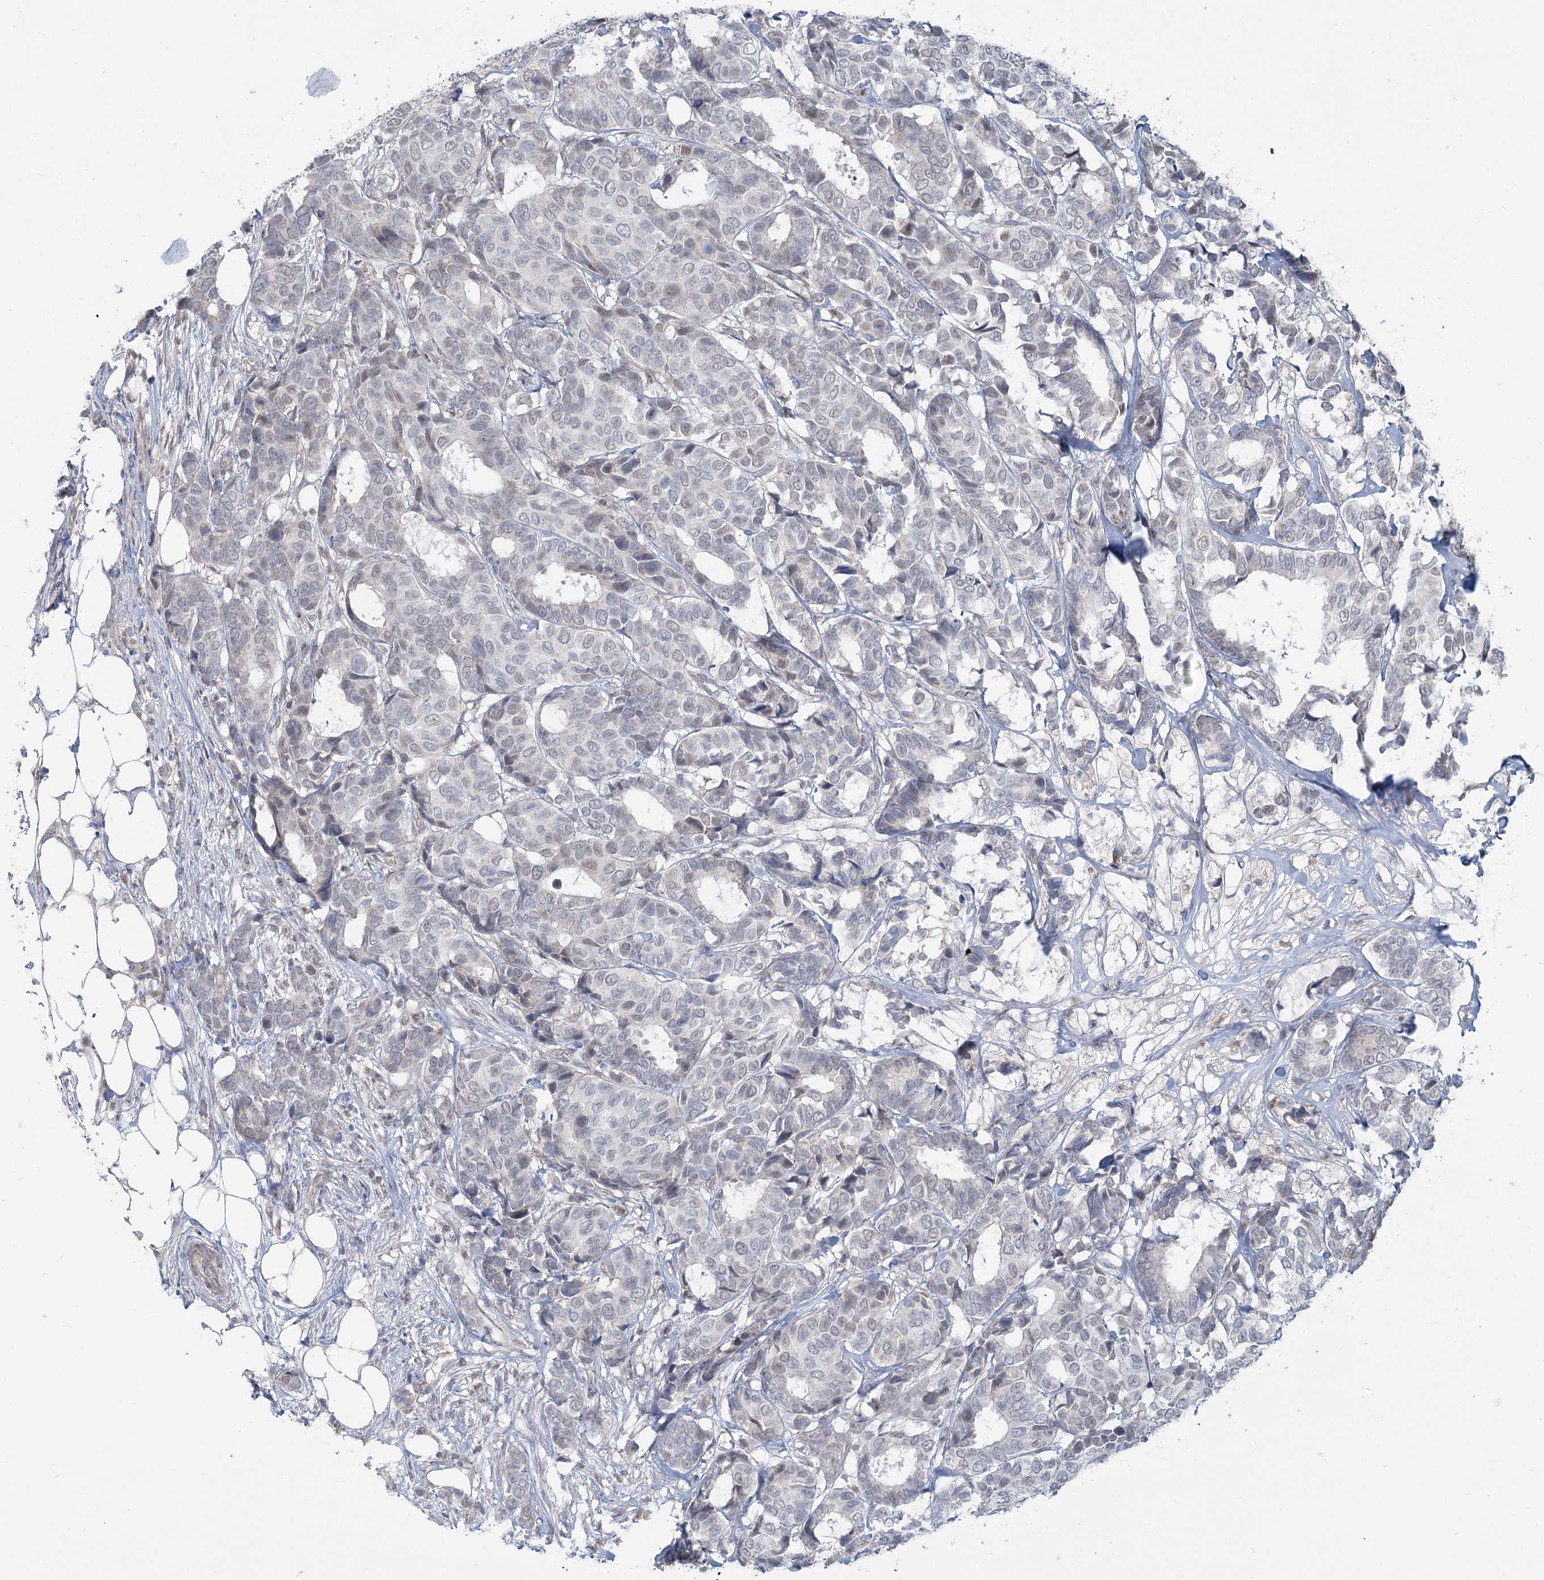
{"staining": {"intensity": "negative", "quantity": "none", "location": "none"}, "tissue": "breast cancer", "cell_type": "Tumor cells", "image_type": "cancer", "snomed": [{"axis": "morphology", "description": "Duct carcinoma"}, {"axis": "topography", "description": "Breast"}], "caption": "The image exhibits no significant positivity in tumor cells of breast cancer. (Brightfield microscopy of DAB immunohistochemistry at high magnification).", "gene": "MTG1", "patient": {"sex": "female", "age": 87}}